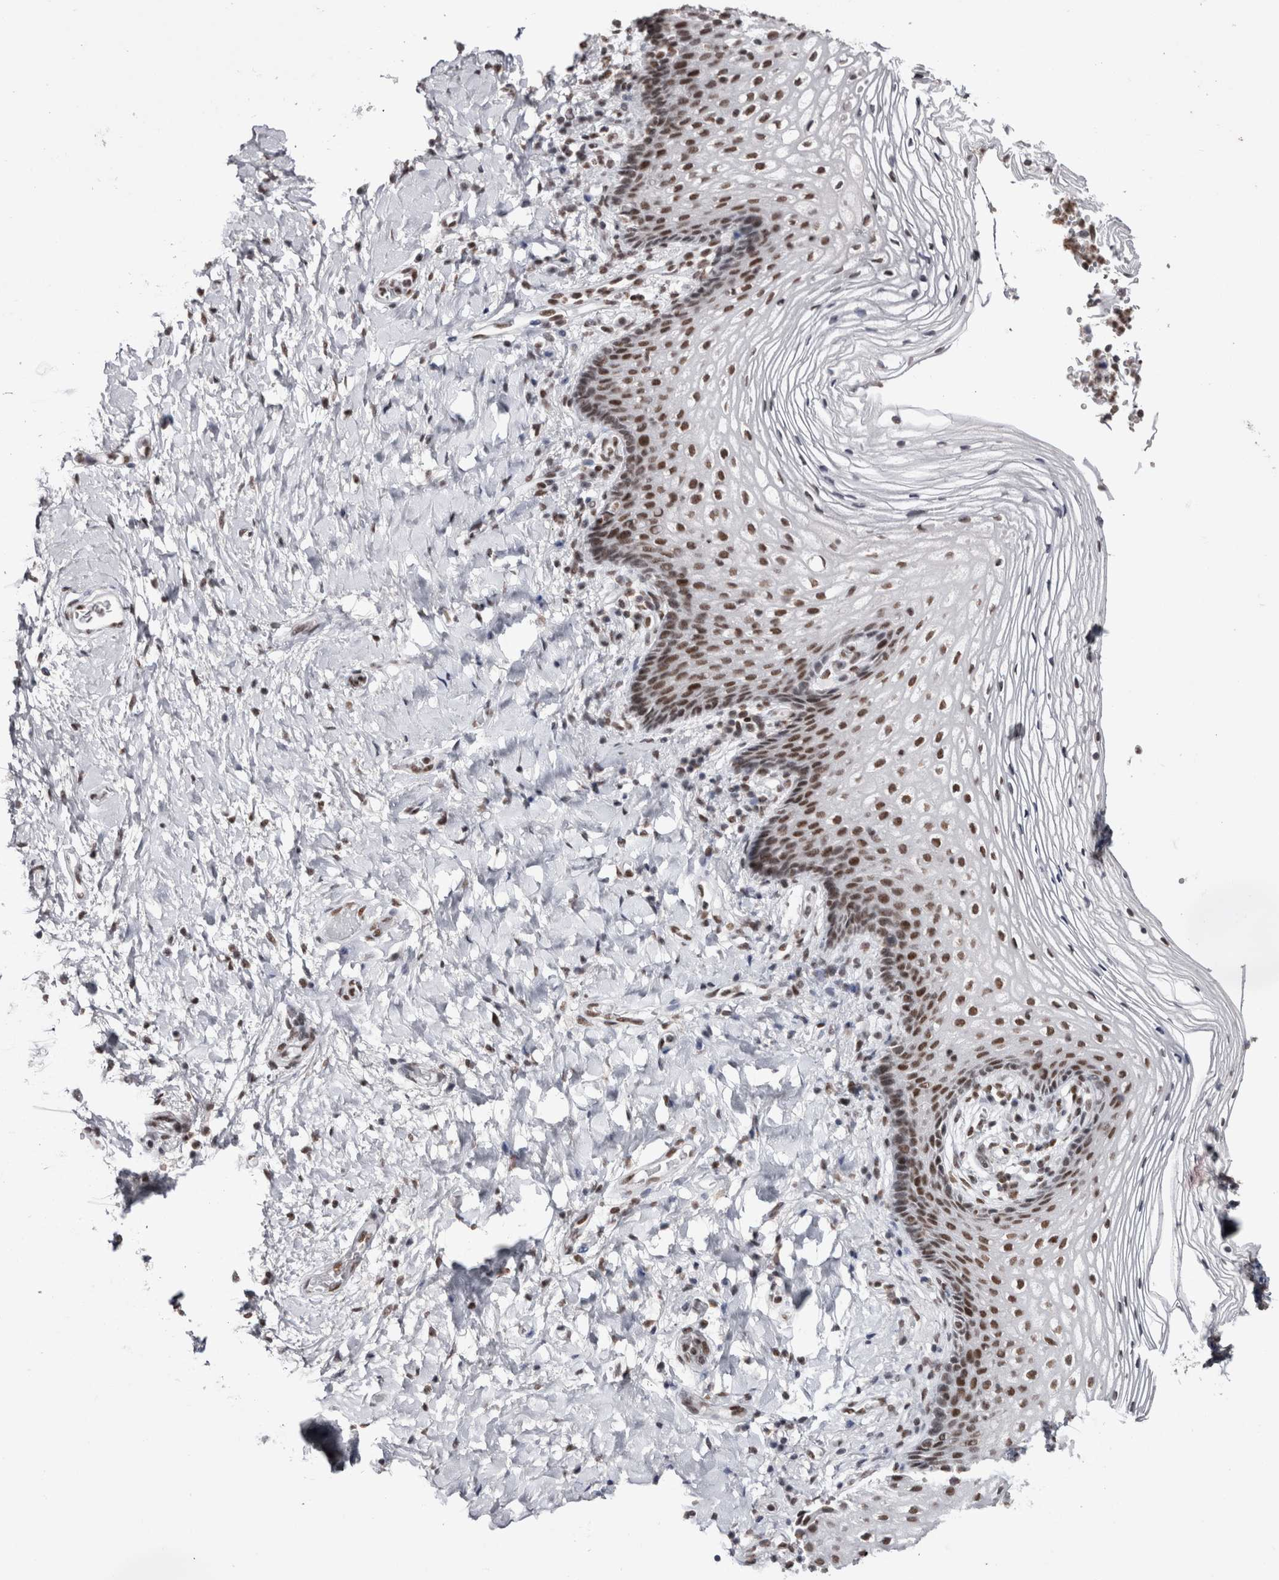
{"staining": {"intensity": "strong", "quantity": ">75%", "location": "nuclear"}, "tissue": "vagina", "cell_type": "Squamous epithelial cells", "image_type": "normal", "snomed": [{"axis": "morphology", "description": "Normal tissue, NOS"}, {"axis": "topography", "description": "Vagina"}], "caption": "Immunohistochemistry histopathology image of unremarkable human vagina stained for a protein (brown), which demonstrates high levels of strong nuclear positivity in about >75% of squamous epithelial cells.", "gene": "SMC1A", "patient": {"sex": "female", "age": 60}}